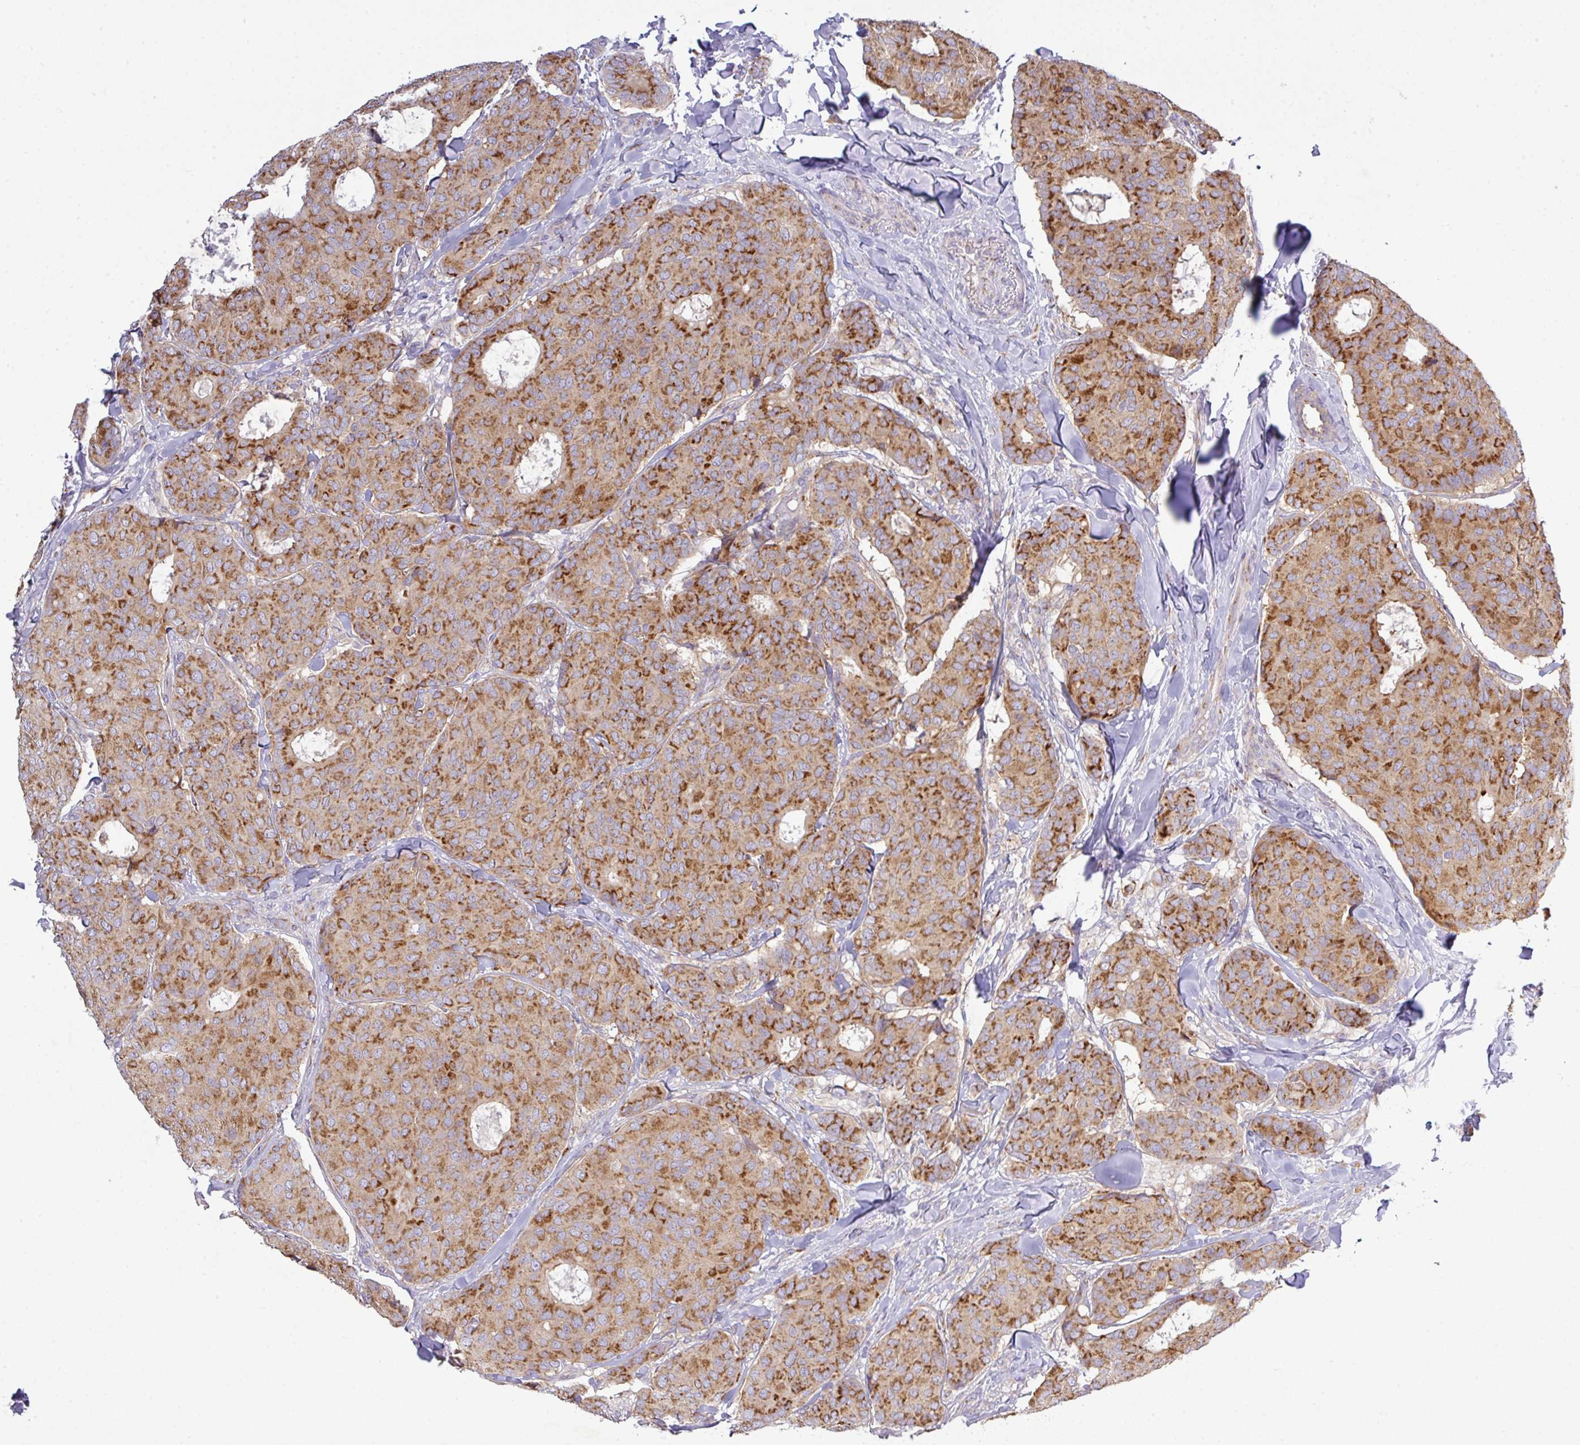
{"staining": {"intensity": "moderate", "quantity": ">75%", "location": "cytoplasmic/membranous"}, "tissue": "breast cancer", "cell_type": "Tumor cells", "image_type": "cancer", "snomed": [{"axis": "morphology", "description": "Duct carcinoma"}, {"axis": "topography", "description": "Breast"}], "caption": "The image reveals staining of breast cancer (invasive ductal carcinoma), revealing moderate cytoplasmic/membranous protein staining (brown color) within tumor cells.", "gene": "VTI1A", "patient": {"sex": "female", "age": 75}}